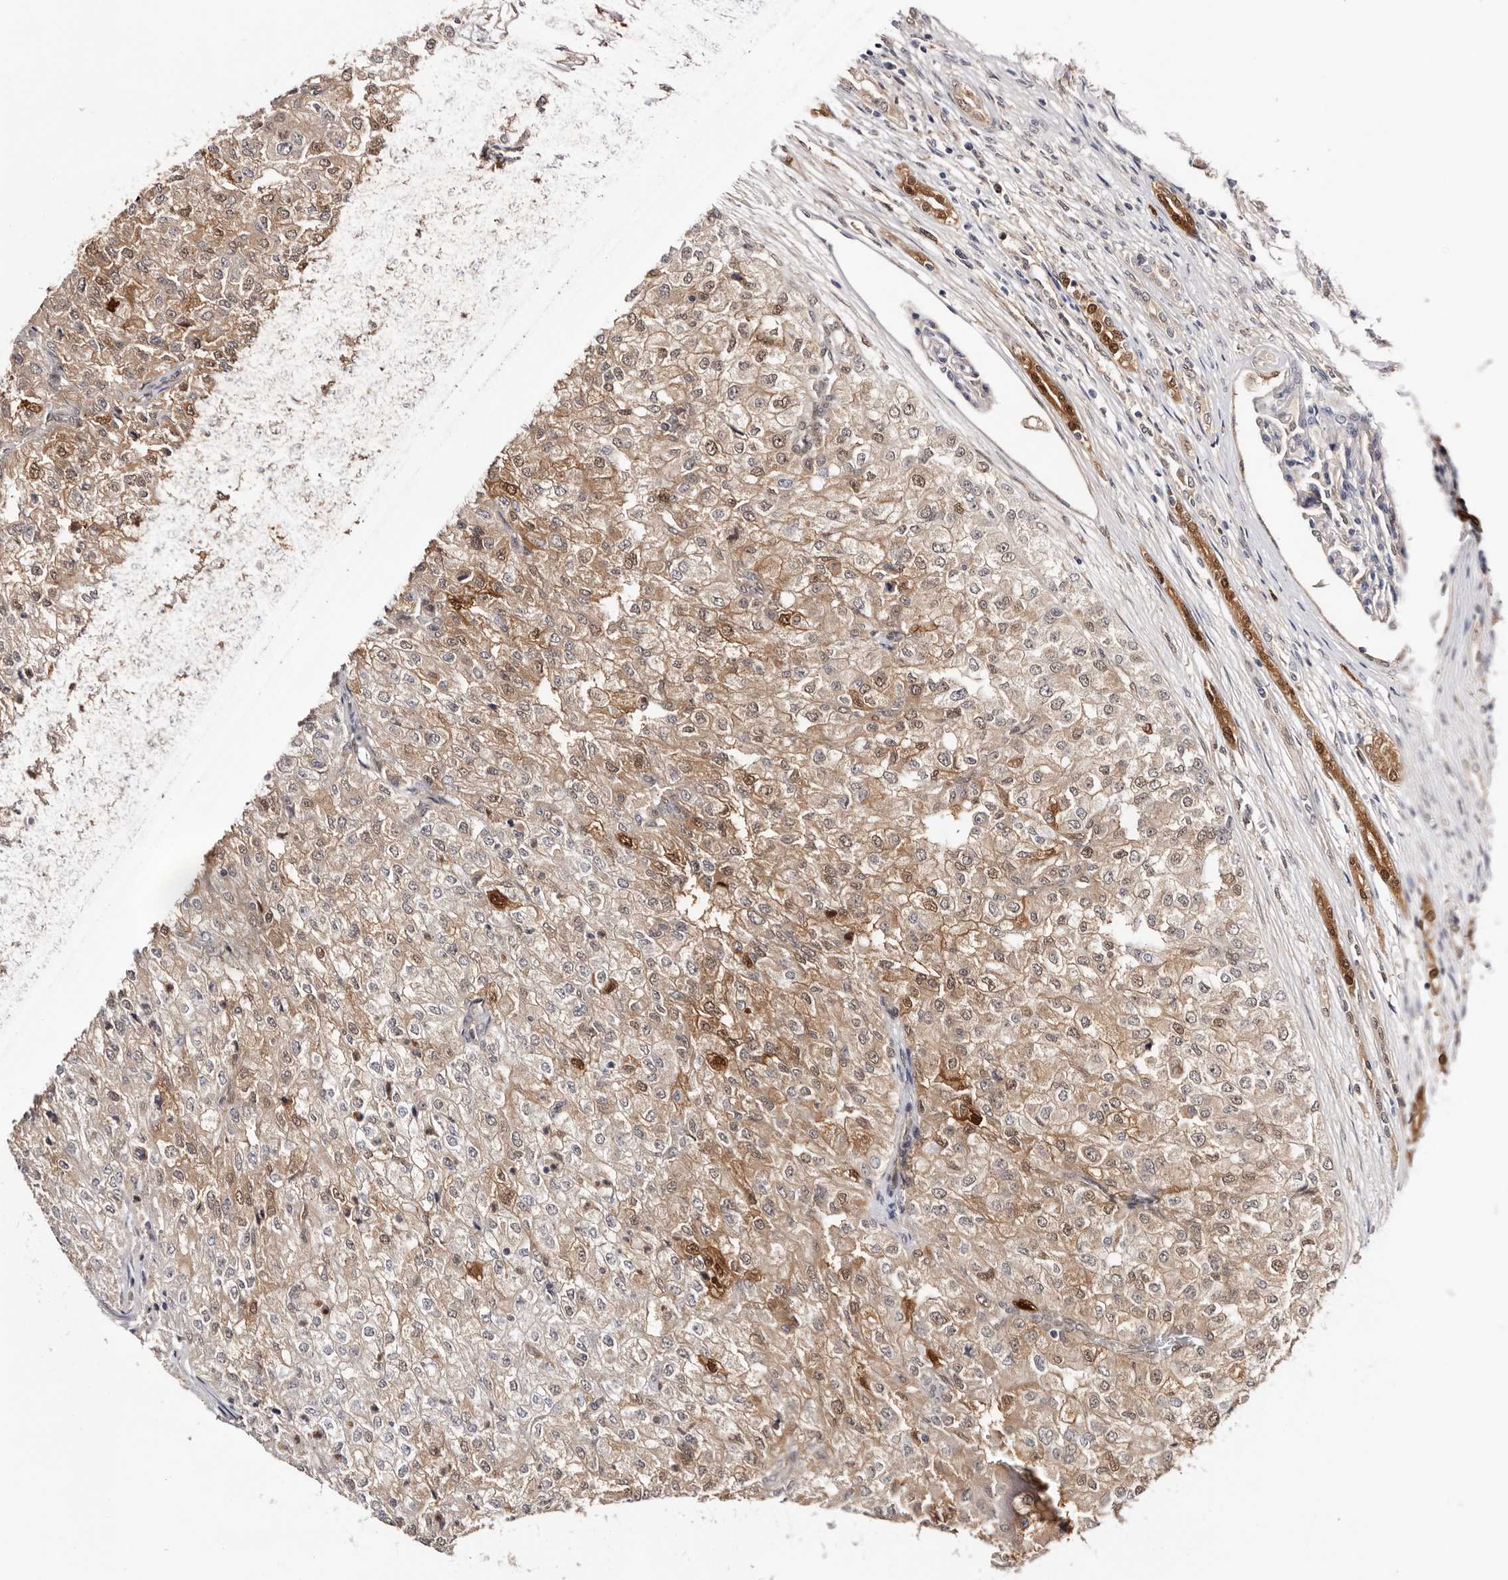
{"staining": {"intensity": "moderate", "quantity": ">75%", "location": "cytoplasmic/membranous,nuclear"}, "tissue": "renal cancer", "cell_type": "Tumor cells", "image_type": "cancer", "snomed": [{"axis": "morphology", "description": "Adenocarcinoma, NOS"}, {"axis": "topography", "description": "Kidney"}], "caption": "Renal adenocarcinoma stained with DAB (3,3'-diaminobenzidine) immunohistochemistry (IHC) reveals medium levels of moderate cytoplasmic/membranous and nuclear positivity in about >75% of tumor cells.", "gene": "TP53I3", "patient": {"sex": "female", "age": 54}}